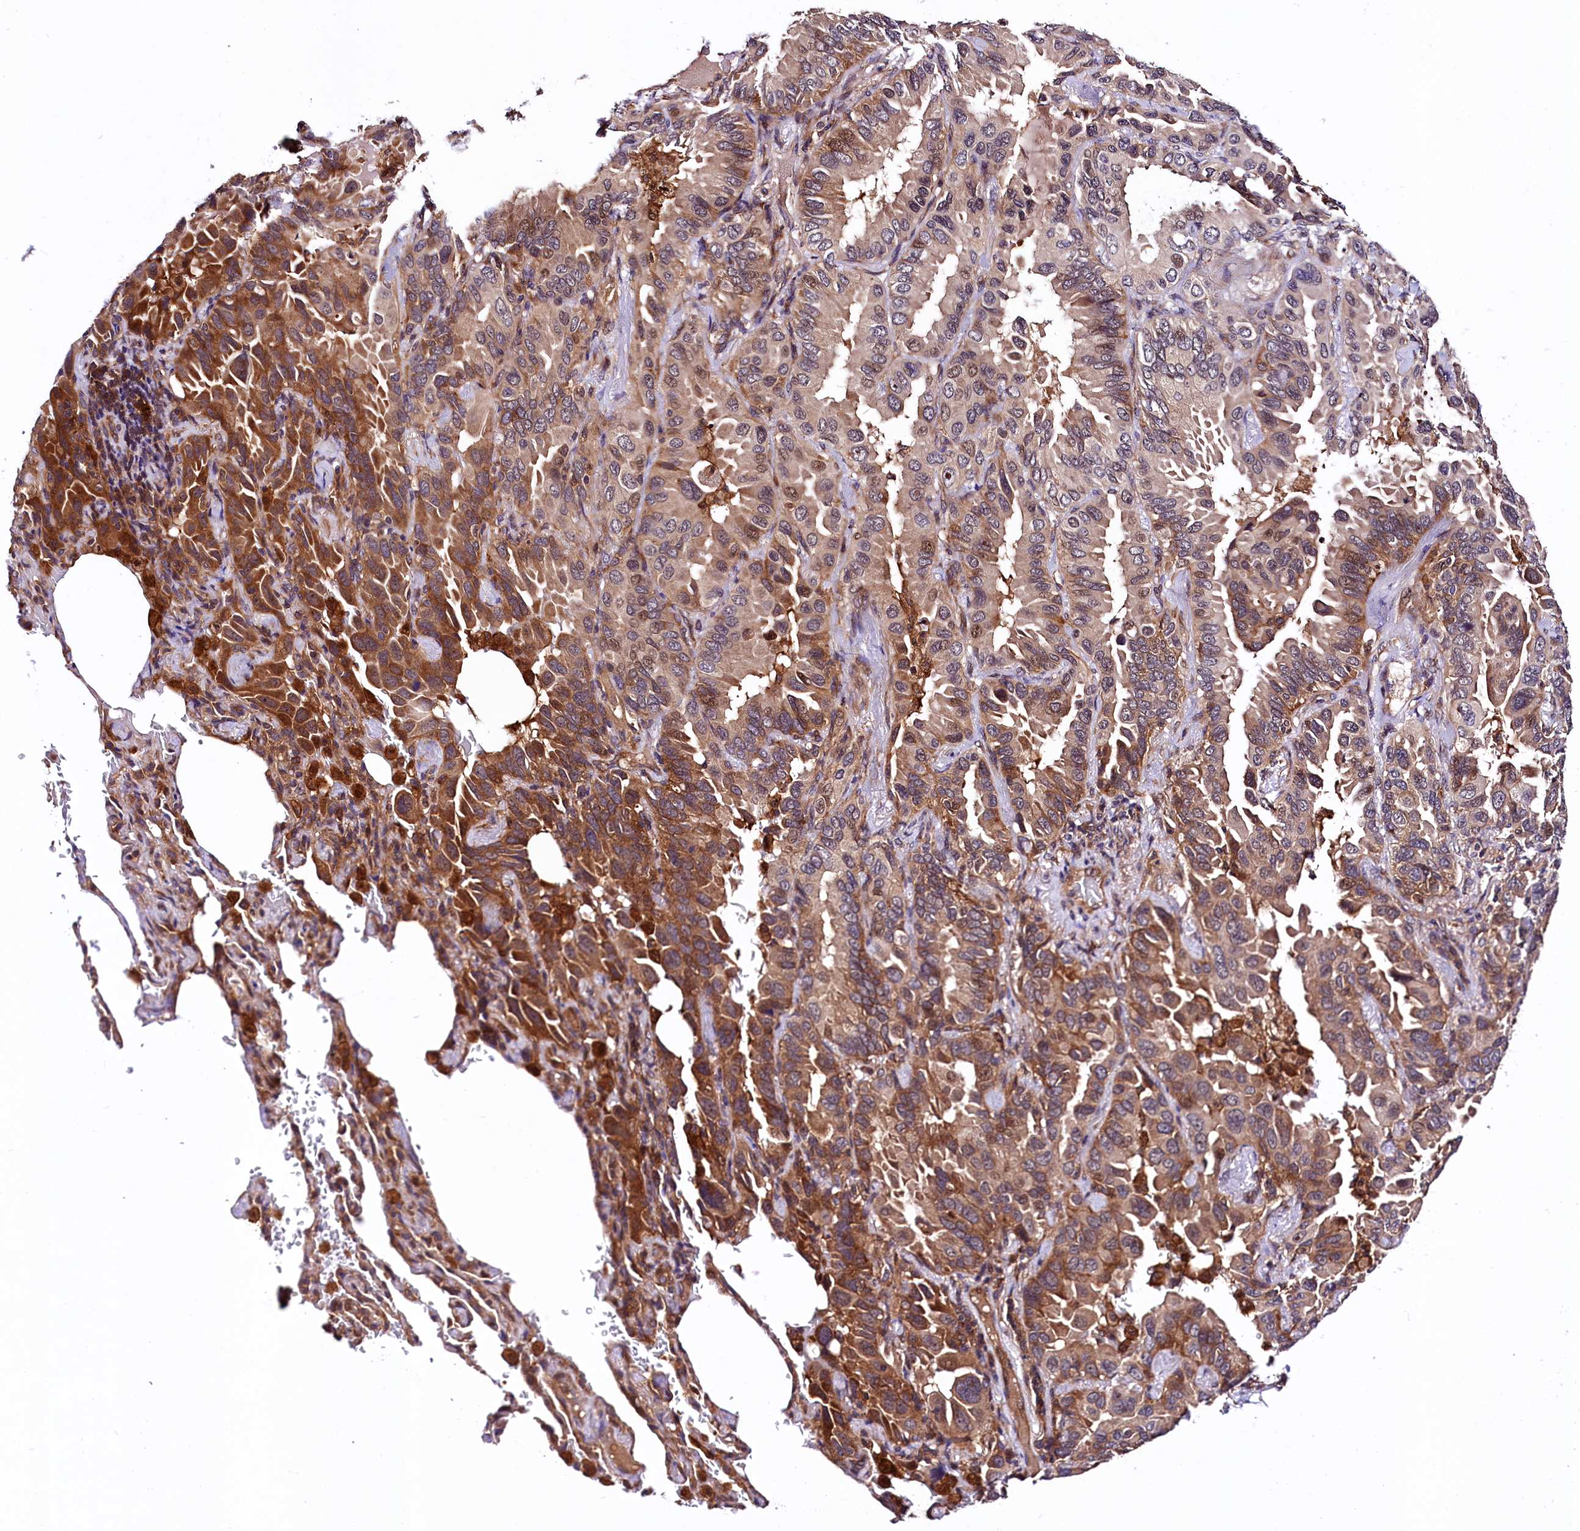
{"staining": {"intensity": "moderate", "quantity": ">75%", "location": "cytoplasmic/membranous,nuclear"}, "tissue": "lung cancer", "cell_type": "Tumor cells", "image_type": "cancer", "snomed": [{"axis": "morphology", "description": "Adenocarcinoma, NOS"}, {"axis": "topography", "description": "Lung"}], "caption": "A micrograph of lung cancer stained for a protein exhibits moderate cytoplasmic/membranous and nuclear brown staining in tumor cells. Using DAB (3,3'-diaminobenzidine) (brown) and hematoxylin (blue) stains, captured at high magnification using brightfield microscopy.", "gene": "VPS35", "patient": {"sex": "male", "age": 64}}